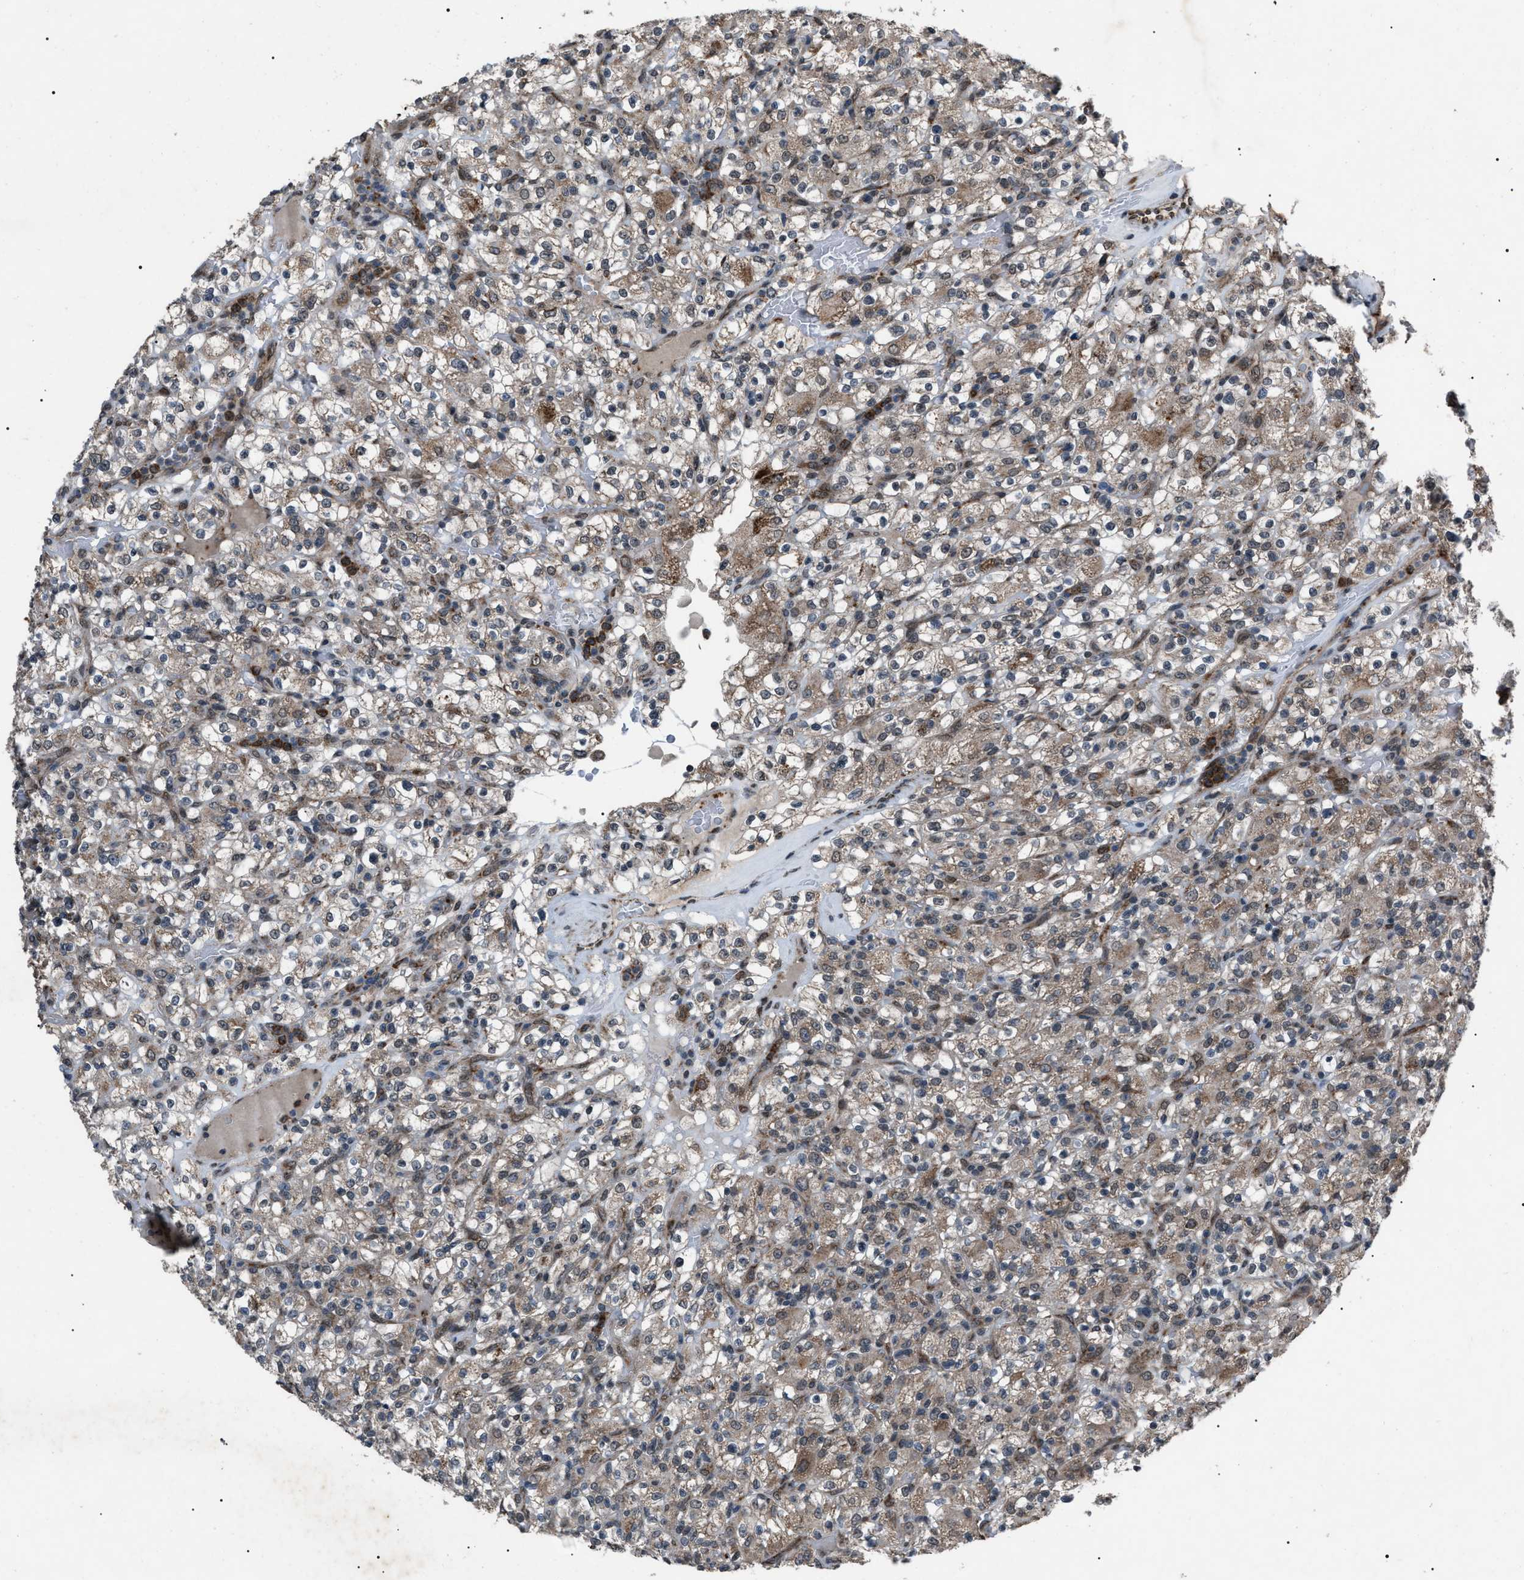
{"staining": {"intensity": "moderate", "quantity": "25%-75%", "location": "cytoplasmic/membranous"}, "tissue": "renal cancer", "cell_type": "Tumor cells", "image_type": "cancer", "snomed": [{"axis": "morphology", "description": "Normal tissue, NOS"}, {"axis": "morphology", "description": "Adenocarcinoma, NOS"}, {"axis": "topography", "description": "Kidney"}], "caption": "About 25%-75% of tumor cells in renal cancer (adenocarcinoma) show moderate cytoplasmic/membranous protein expression as visualized by brown immunohistochemical staining.", "gene": "ZFAND2A", "patient": {"sex": "female", "age": 72}}